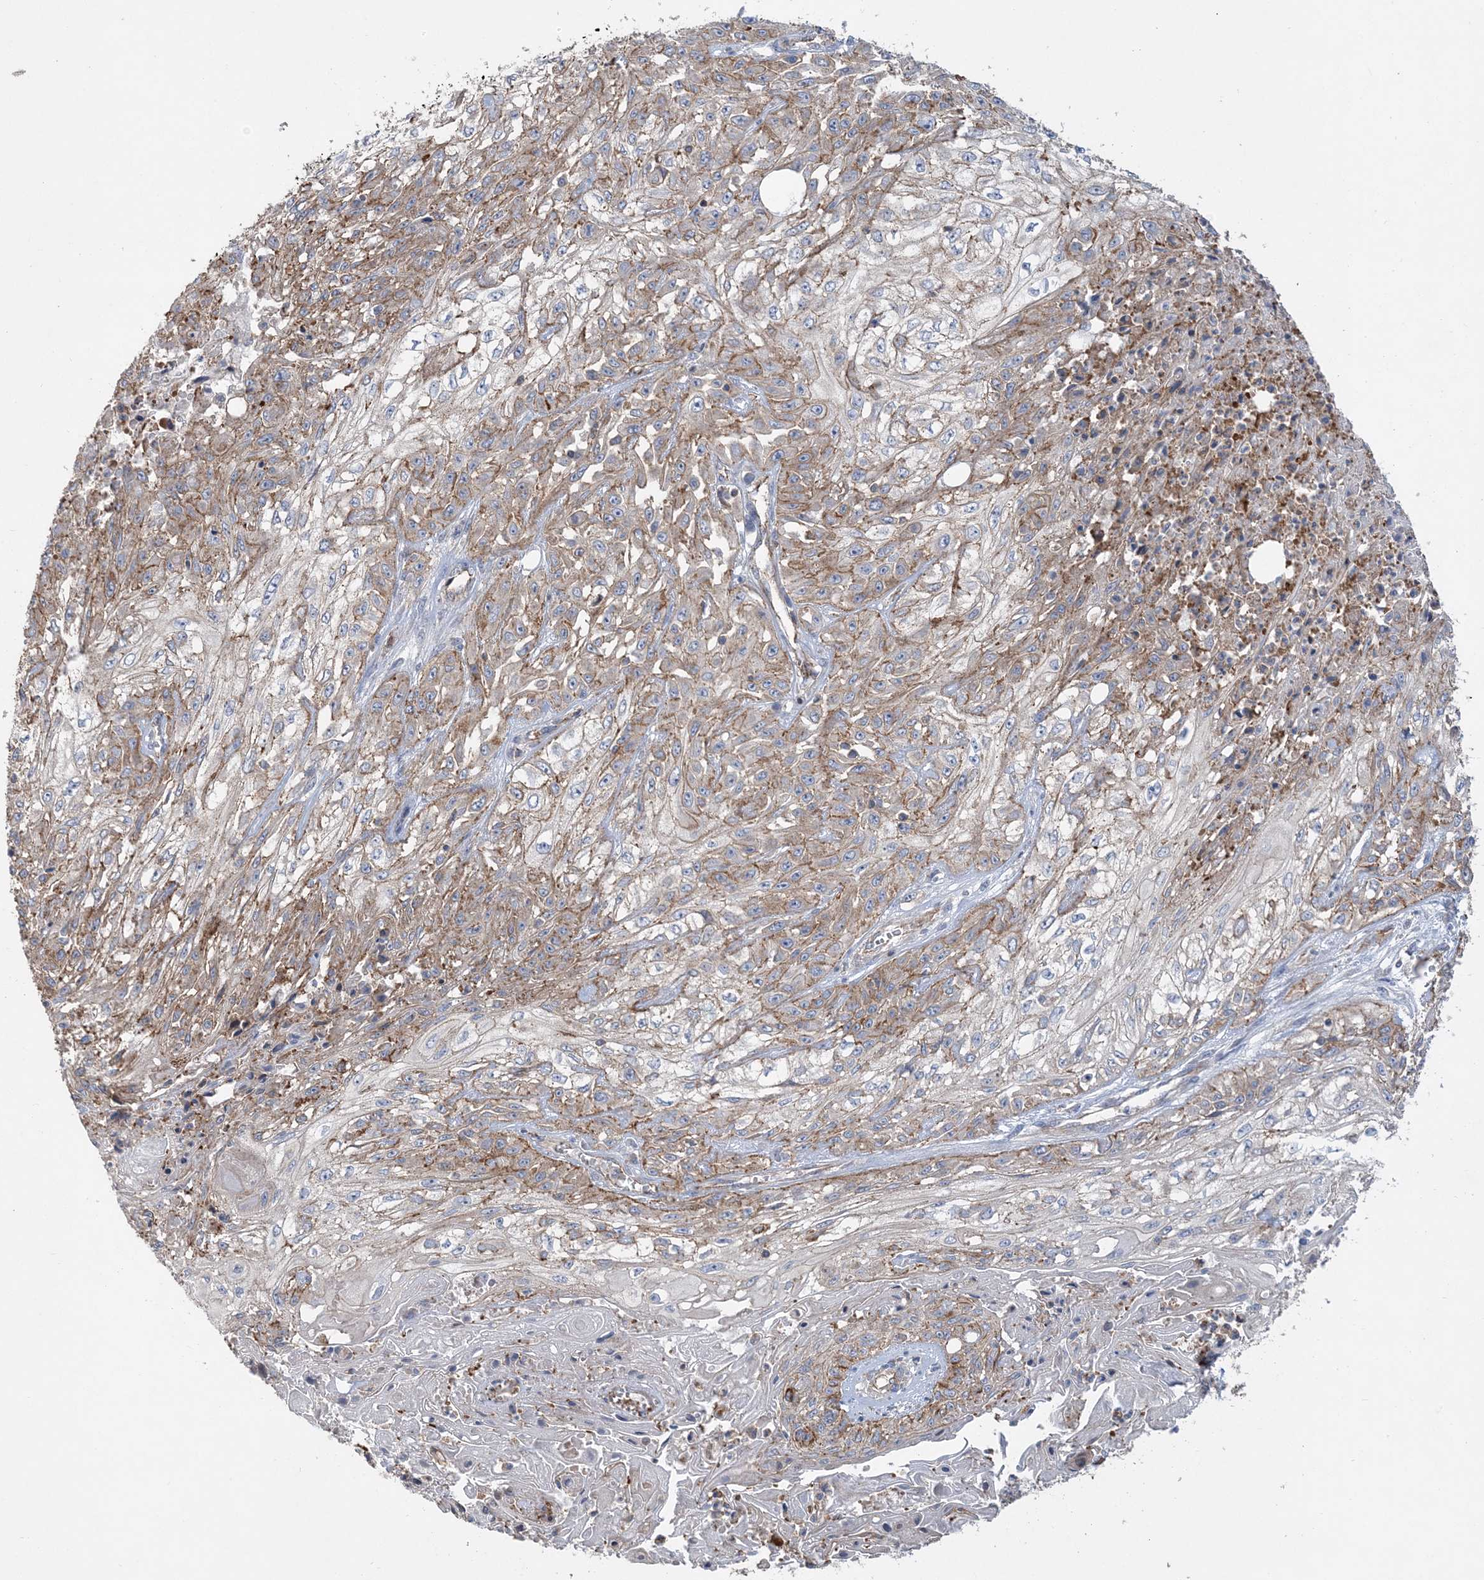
{"staining": {"intensity": "weak", "quantity": ">75%", "location": "cytoplasmic/membranous"}, "tissue": "skin cancer", "cell_type": "Tumor cells", "image_type": "cancer", "snomed": [{"axis": "morphology", "description": "Squamous cell carcinoma, NOS"}, {"axis": "morphology", "description": "Squamous cell carcinoma, metastatic, NOS"}, {"axis": "topography", "description": "Skin"}, {"axis": "topography", "description": "Lymph node"}], "caption": "Immunohistochemistry (IHC) histopathology image of skin cancer stained for a protein (brown), which shows low levels of weak cytoplasmic/membranous expression in approximately >75% of tumor cells.", "gene": "PIGC", "patient": {"sex": "male", "age": 75}}